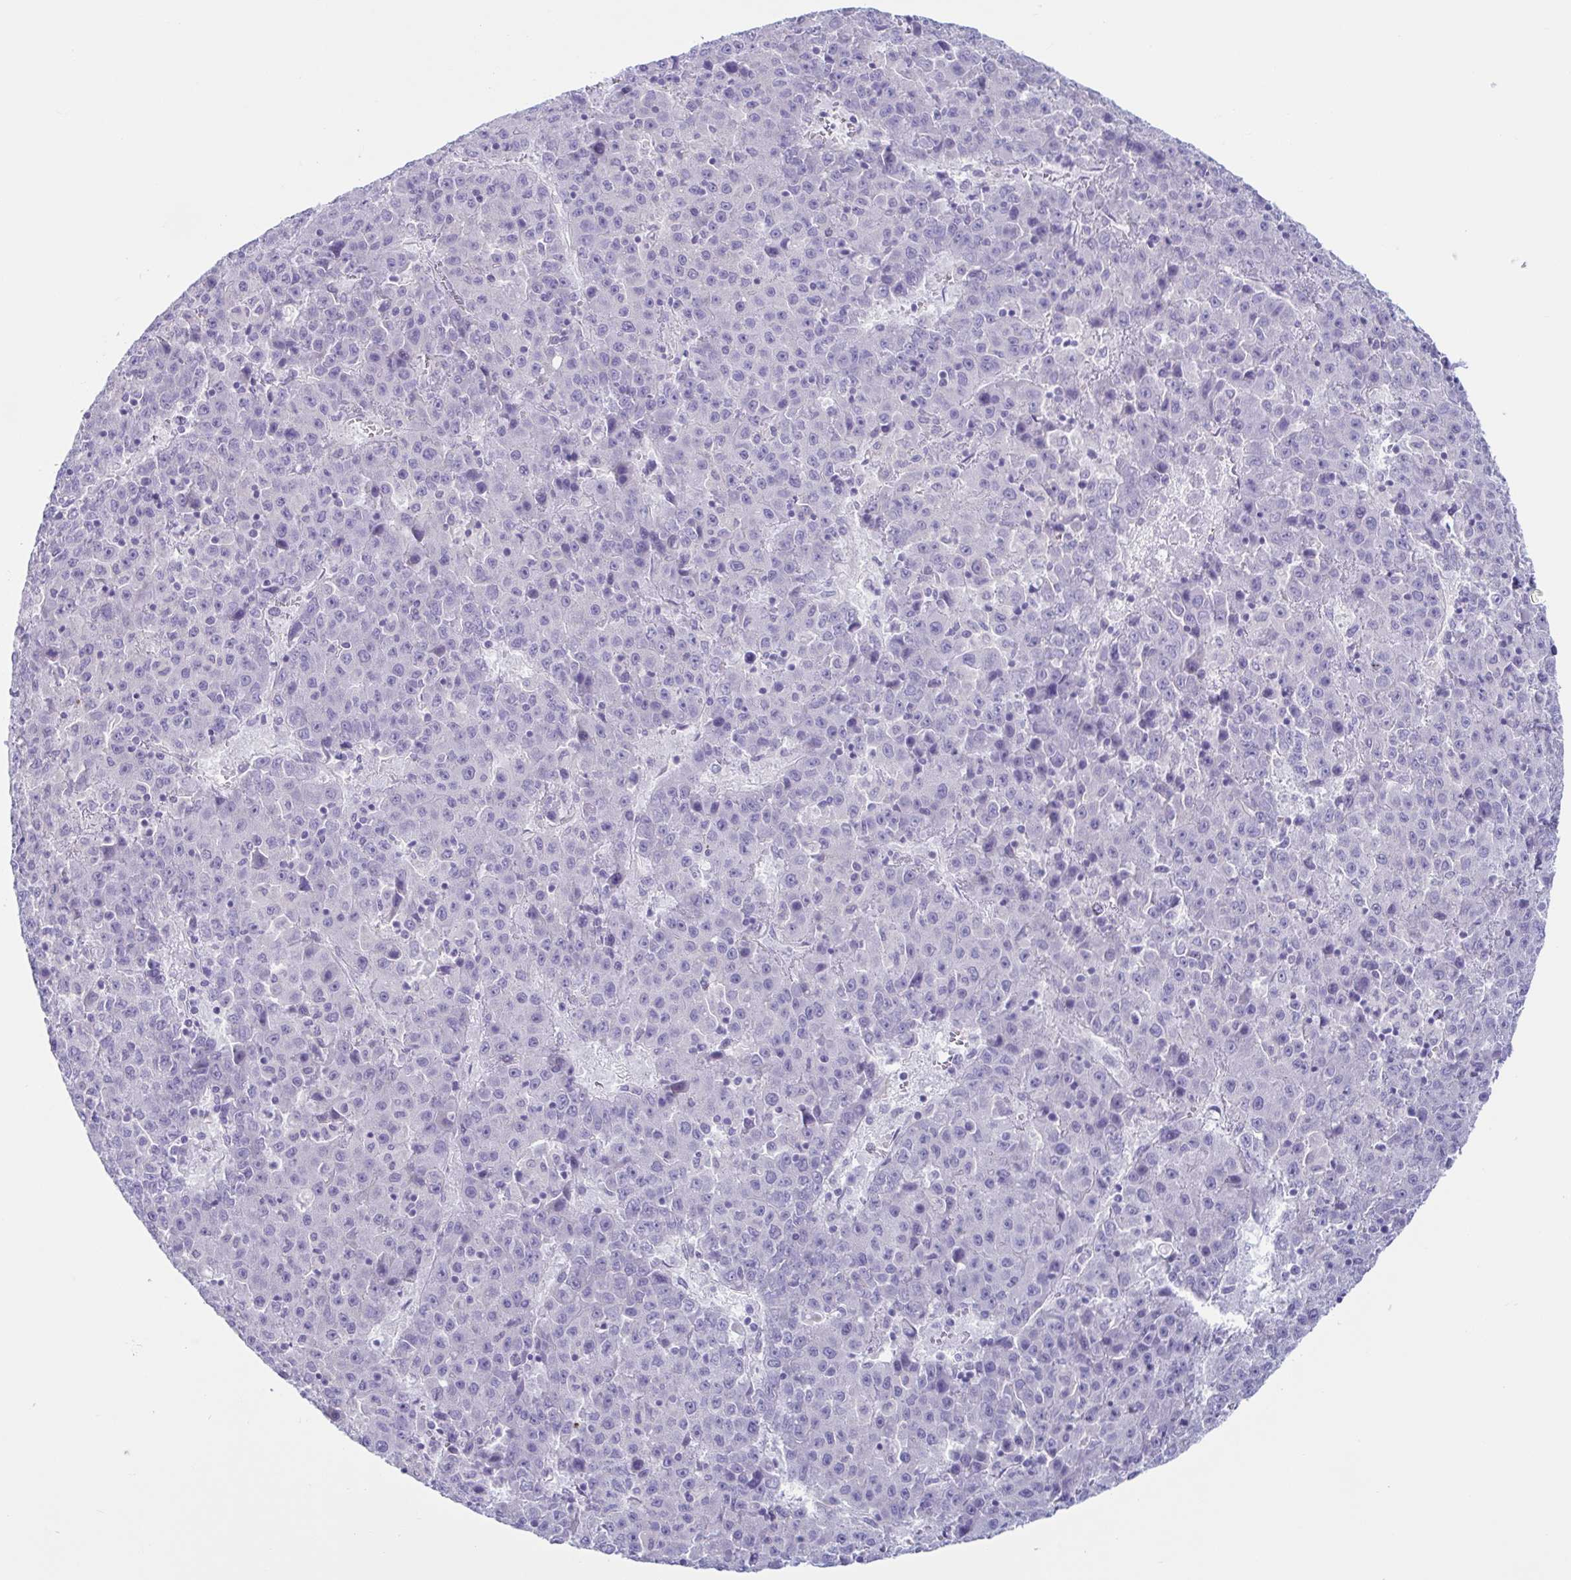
{"staining": {"intensity": "negative", "quantity": "none", "location": "none"}, "tissue": "liver cancer", "cell_type": "Tumor cells", "image_type": "cancer", "snomed": [{"axis": "morphology", "description": "Carcinoma, Hepatocellular, NOS"}, {"axis": "topography", "description": "Liver"}], "caption": "Tumor cells are negative for brown protein staining in liver hepatocellular carcinoma. (Brightfield microscopy of DAB immunohistochemistry (IHC) at high magnification).", "gene": "TNNI2", "patient": {"sex": "female", "age": 53}}